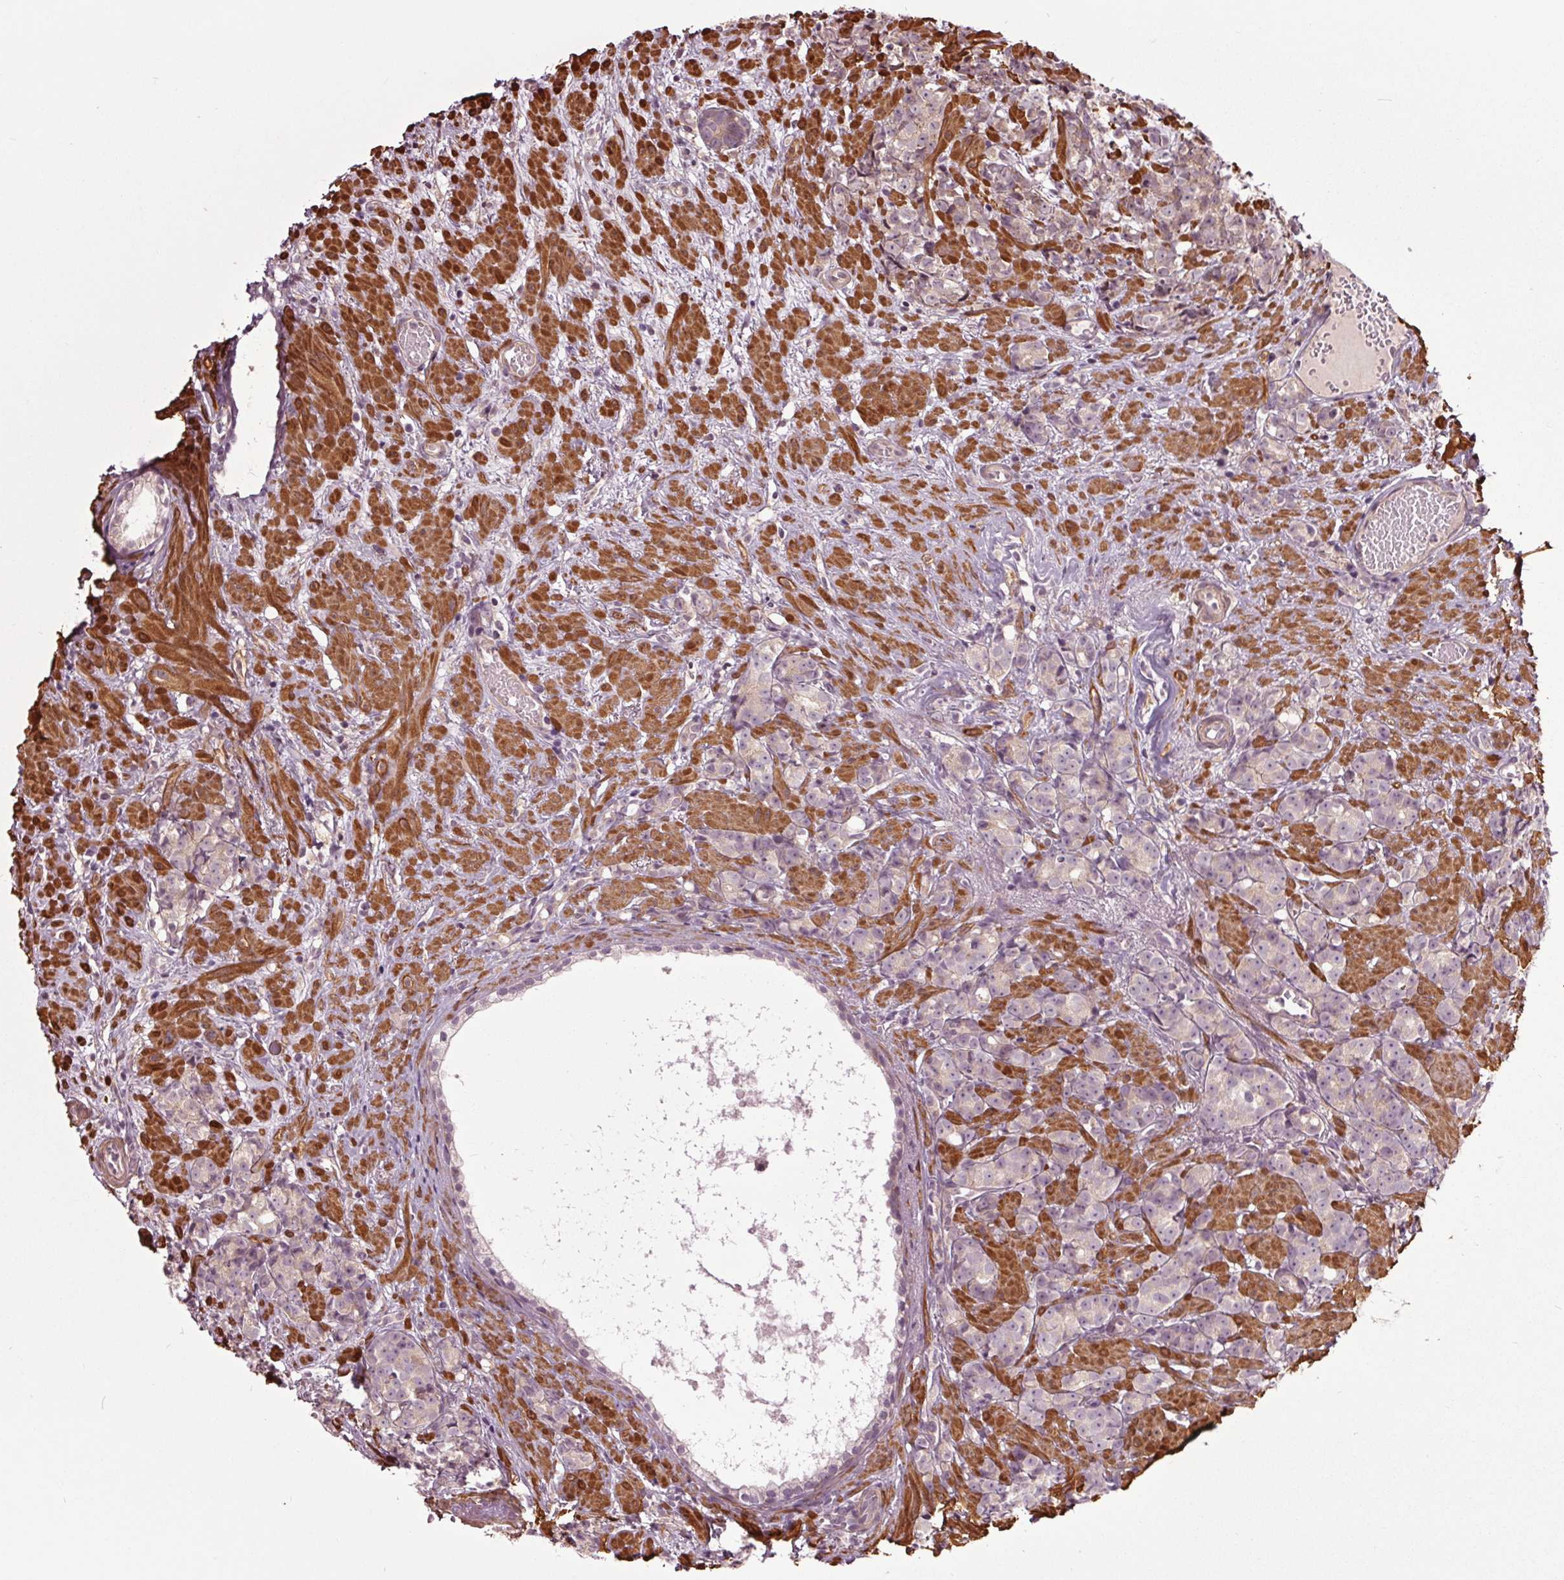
{"staining": {"intensity": "negative", "quantity": "none", "location": "none"}, "tissue": "prostate cancer", "cell_type": "Tumor cells", "image_type": "cancer", "snomed": [{"axis": "morphology", "description": "Adenocarcinoma, High grade"}, {"axis": "topography", "description": "Prostate"}], "caption": "High magnification brightfield microscopy of adenocarcinoma (high-grade) (prostate) stained with DAB (3,3'-diaminobenzidine) (brown) and counterstained with hematoxylin (blue): tumor cells show no significant expression.", "gene": "HAUS5", "patient": {"sex": "male", "age": 81}}